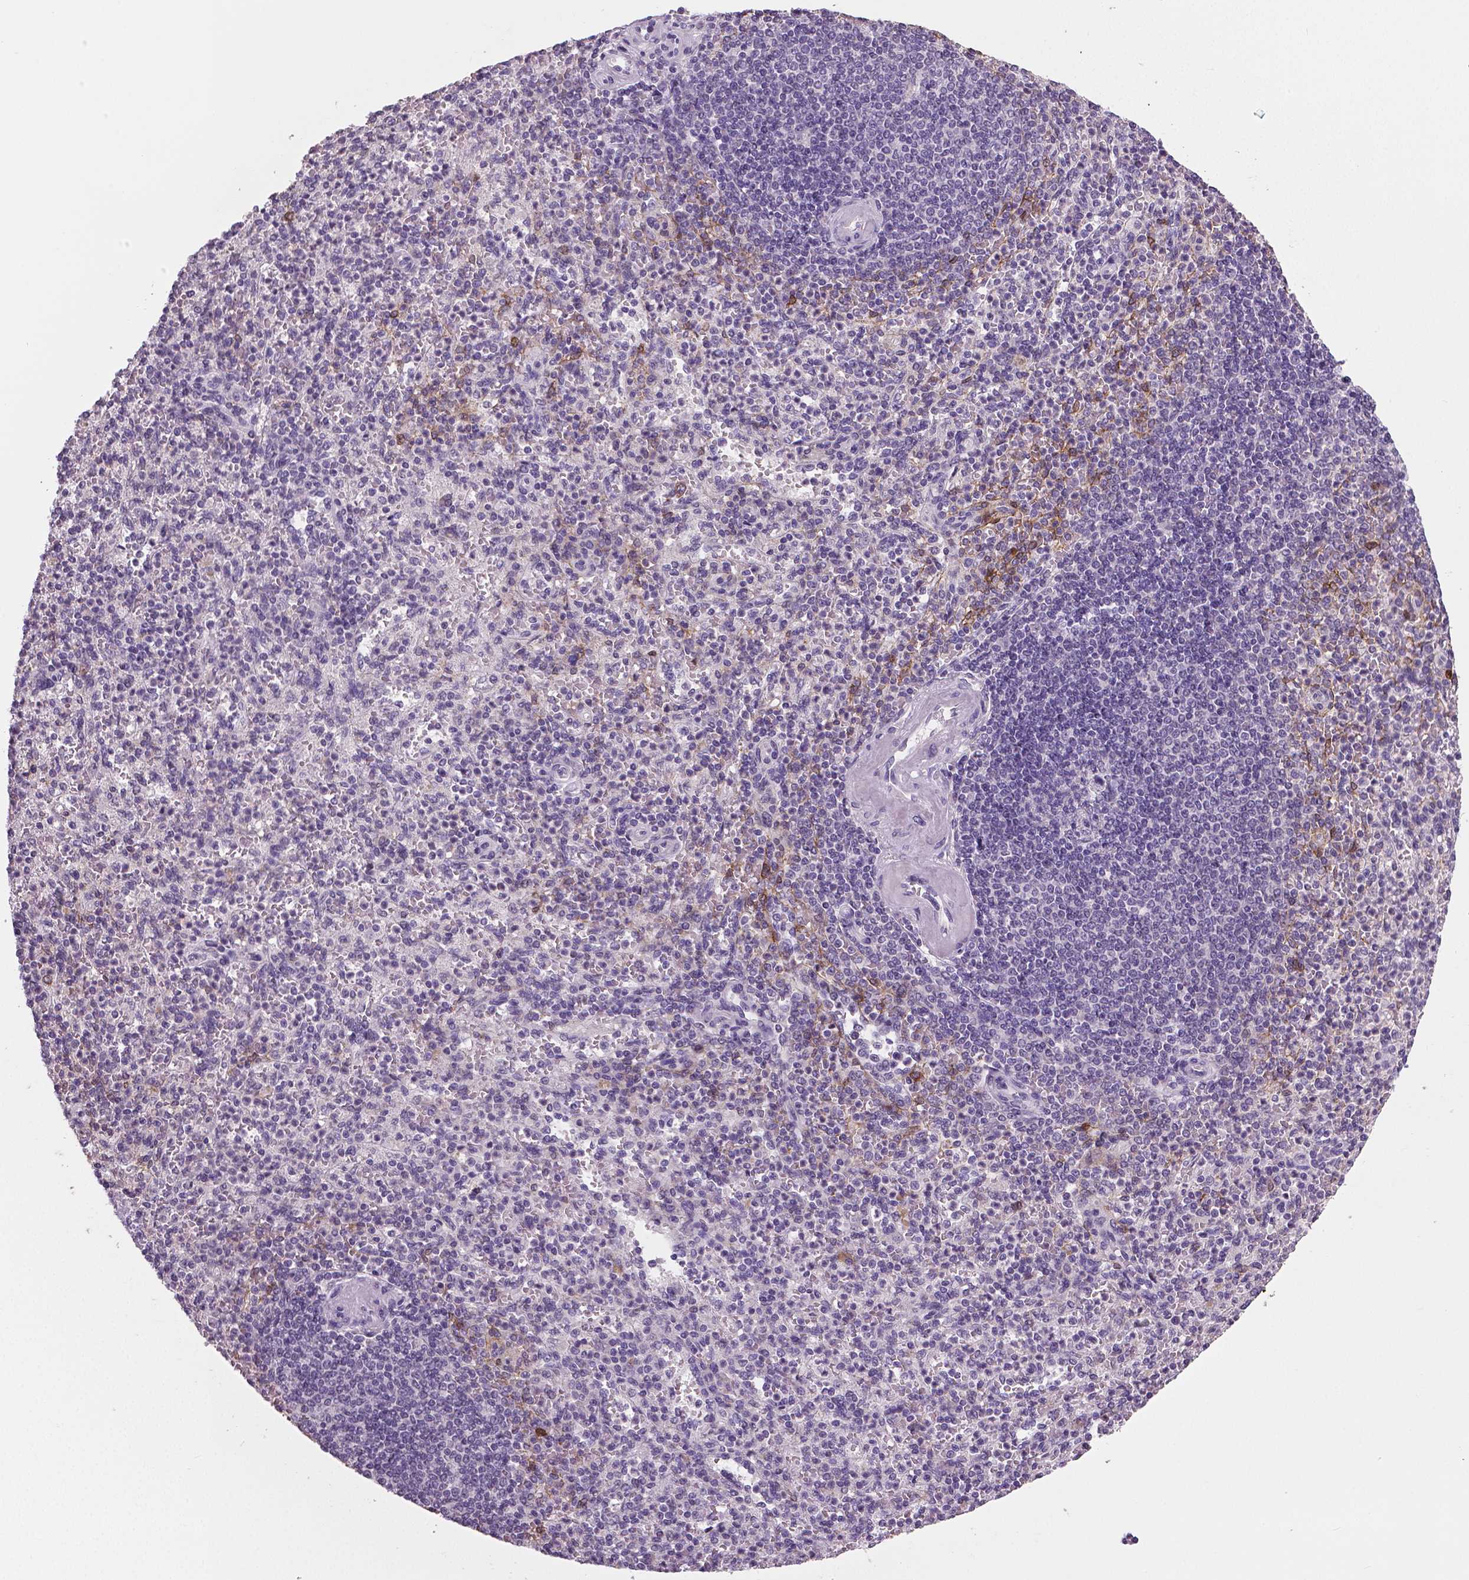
{"staining": {"intensity": "negative", "quantity": "none", "location": "none"}, "tissue": "spleen", "cell_type": "Cells in red pulp", "image_type": "normal", "snomed": [{"axis": "morphology", "description": "Normal tissue, NOS"}, {"axis": "topography", "description": "Spleen"}], "caption": "A photomicrograph of spleen stained for a protein reveals no brown staining in cells in red pulp. (Brightfield microscopy of DAB (3,3'-diaminobenzidine) immunohistochemistry at high magnification).", "gene": "NECAB1", "patient": {"sex": "female", "age": 74}}